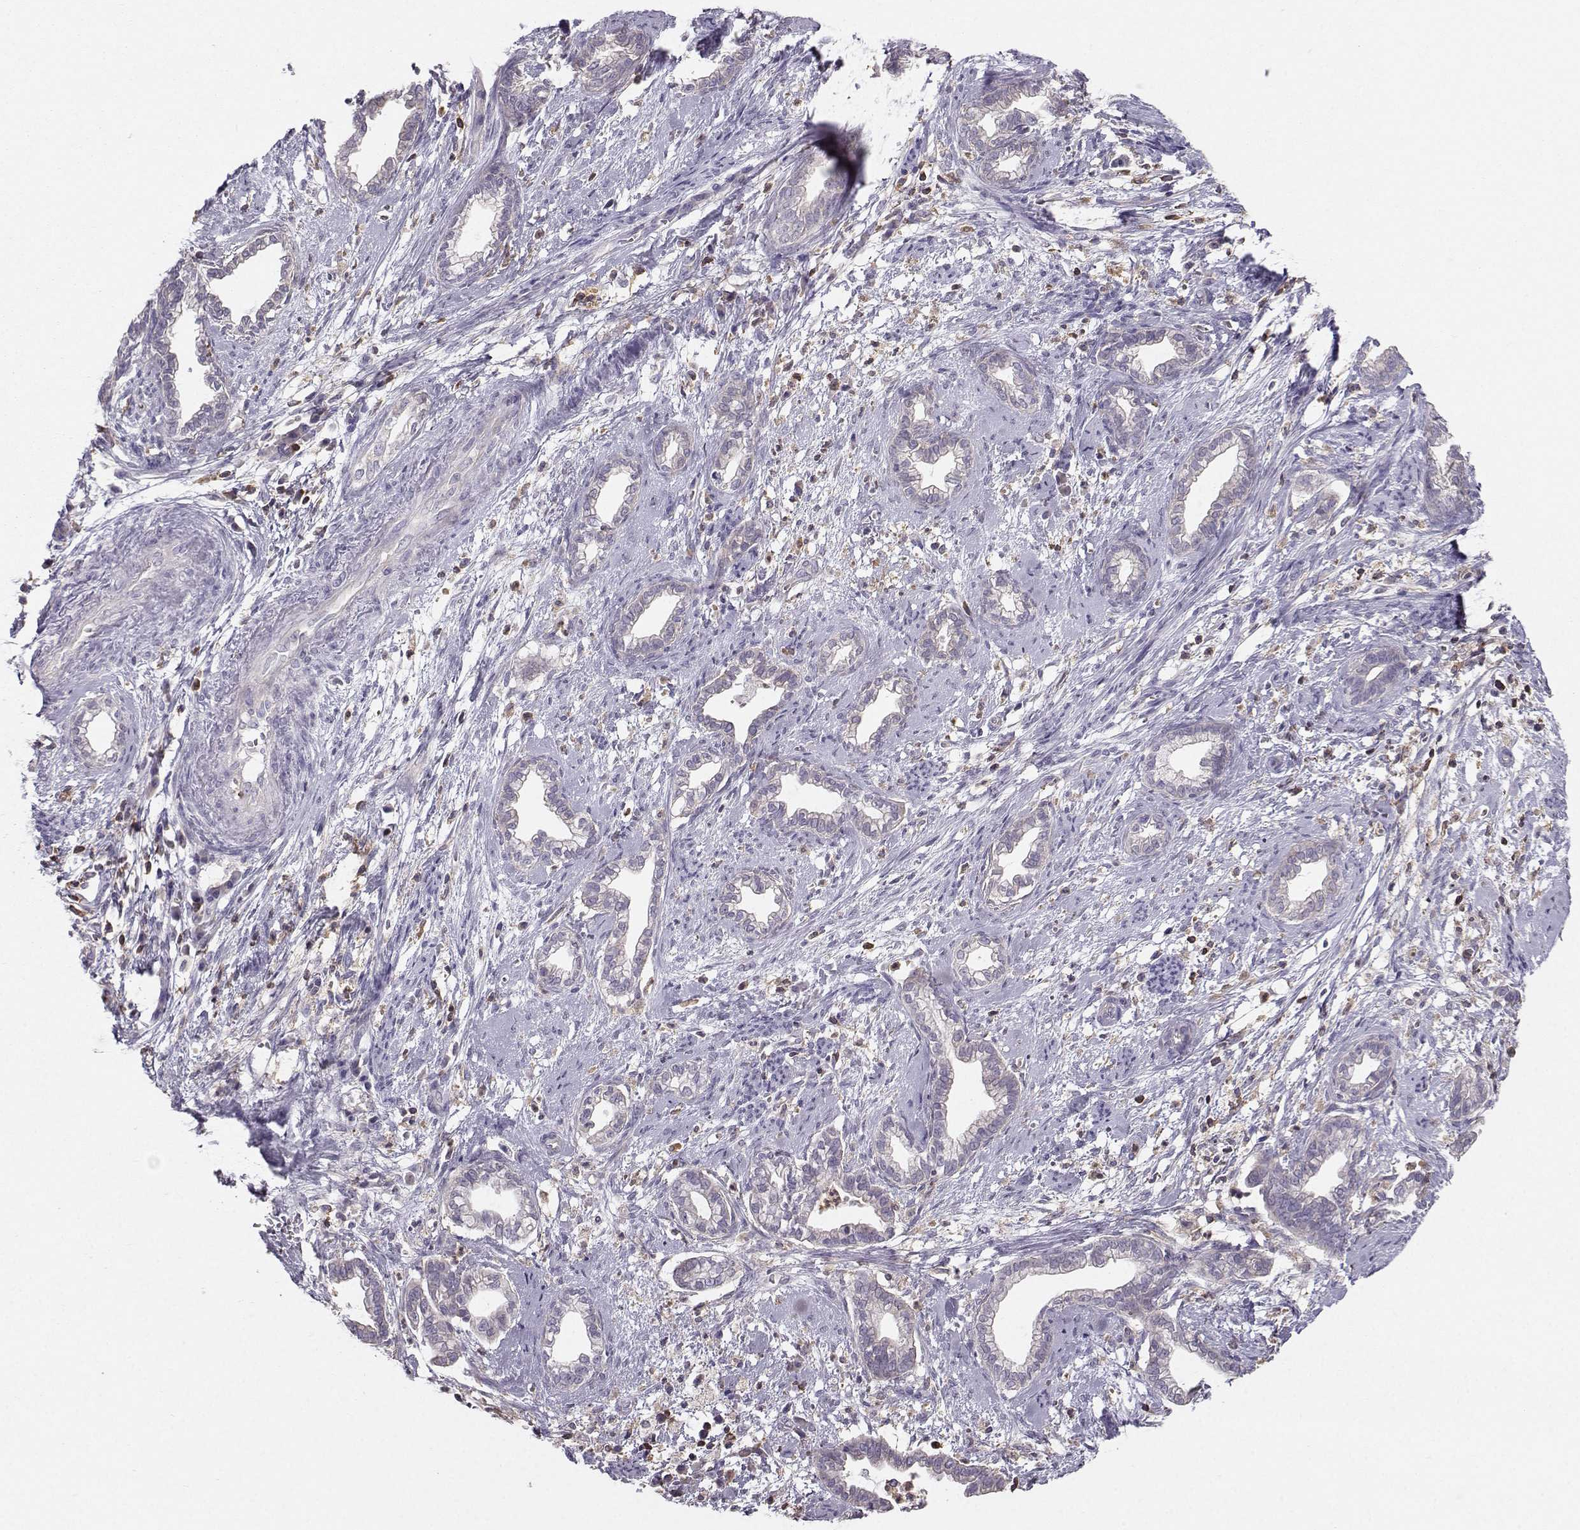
{"staining": {"intensity": "negative", "quantity": "none", "location": "none"}, "tissue": "cervical cancer", "cell_type": "Tumor cells", "image_type": "cancer", "snomed": [{"axis": "morphology", "description": "Adenocarcinoma, NOS"}, {"axis": "topography", "description": "Cervix"}], "caption": "DAB immunohistochemical staining of human cervical adenocarcinoma shows no significant staining in tumor cells.", "gene": "ZBTB32", "patient": {"sex": "female", "age": 62}}